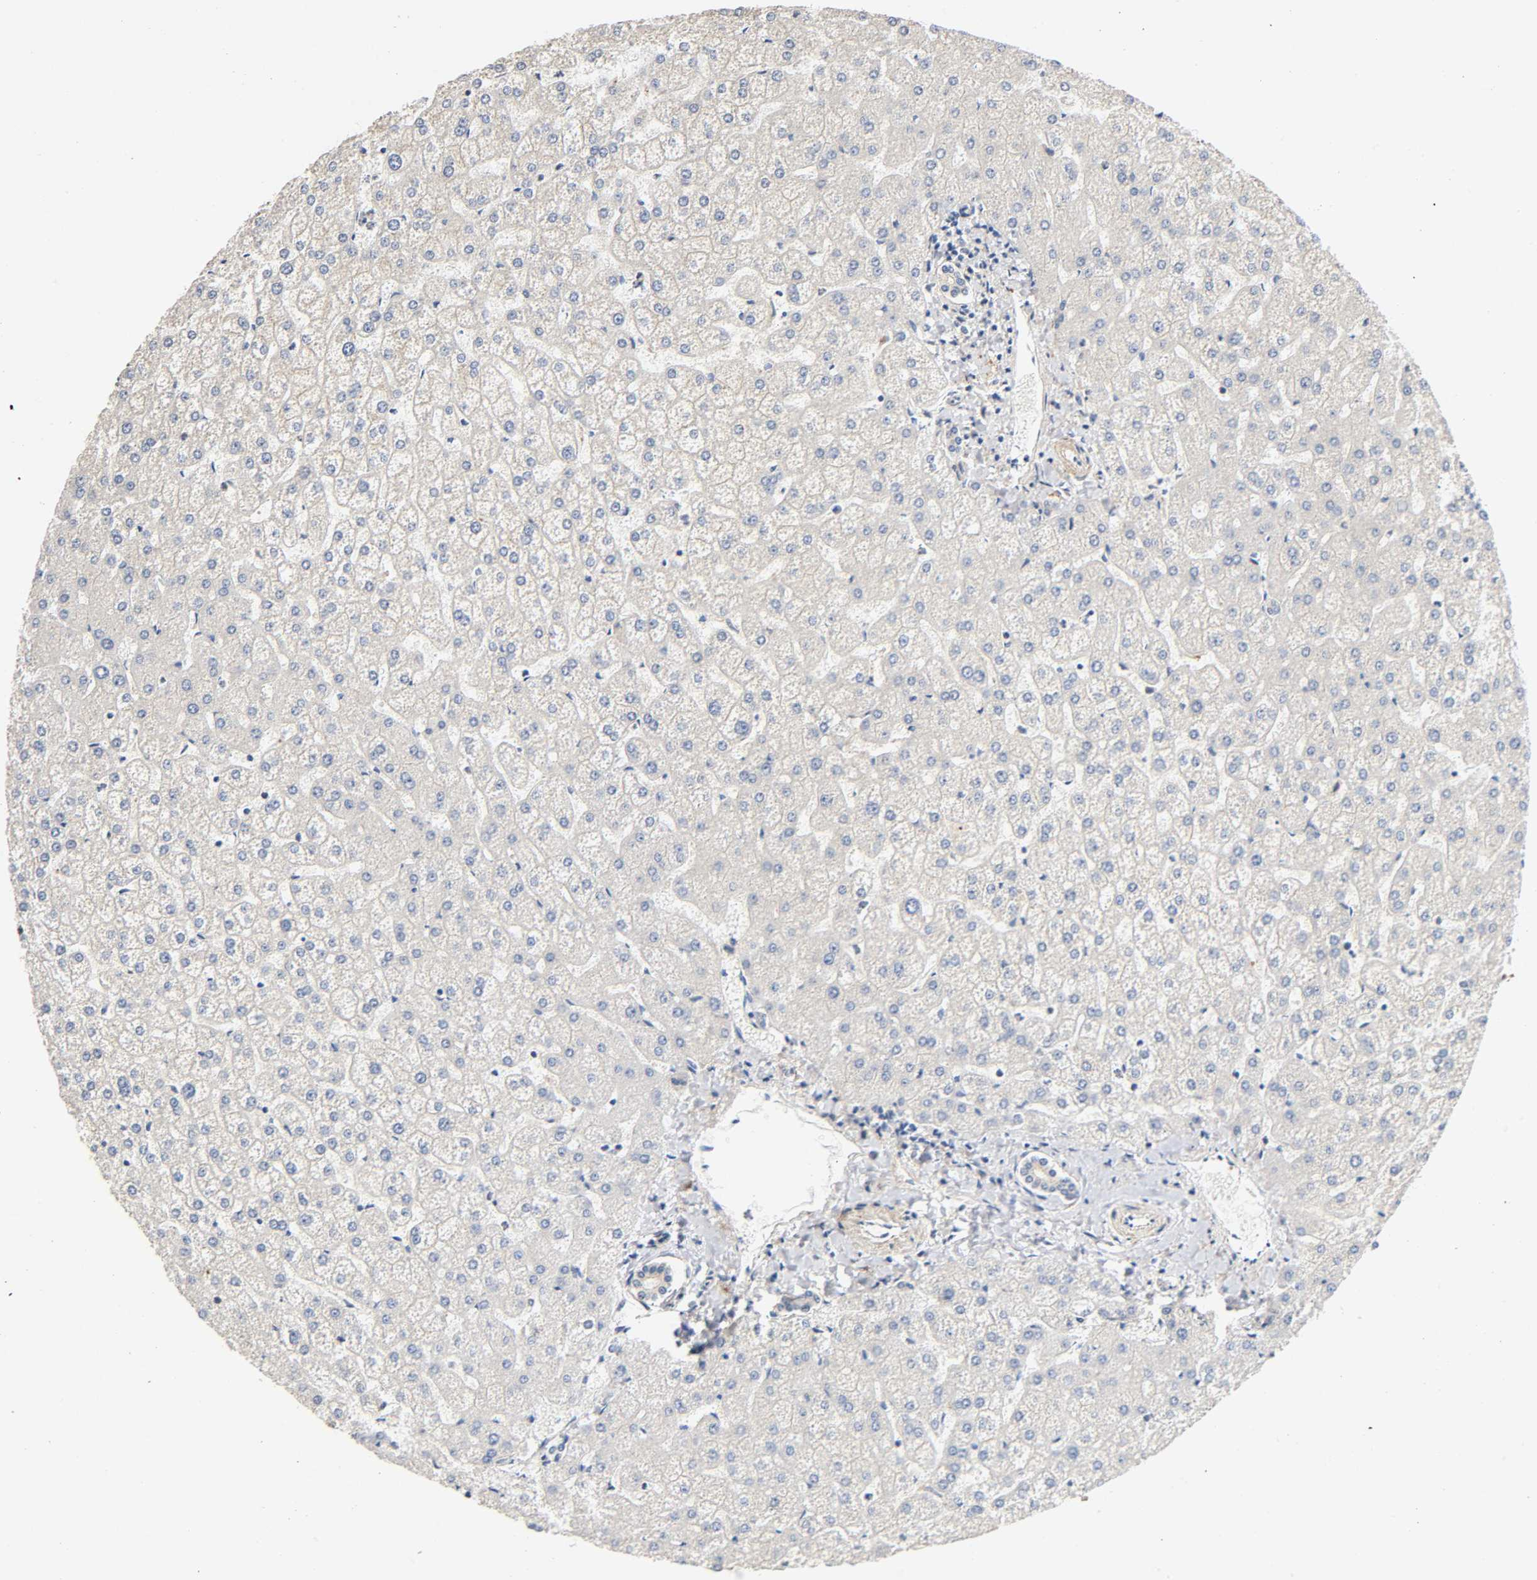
{"staining": {"intensity": "negative", "quantity": "none", "location": "none"}, "tissue": "liver", "cell_type": "Cholangiocytes", "image_type": "normal", "snomed": [{"axis": "morphology", "description": "Normal tissue, NOS"}, {"axis": "topography", "description": "Liver"}], "caption": "Liver stained for a protein using immunohistochemistry demonstrates no staining cholangiocytes.", "gene": "CASP9", "patient": {"sex": "female", "age": 32}}